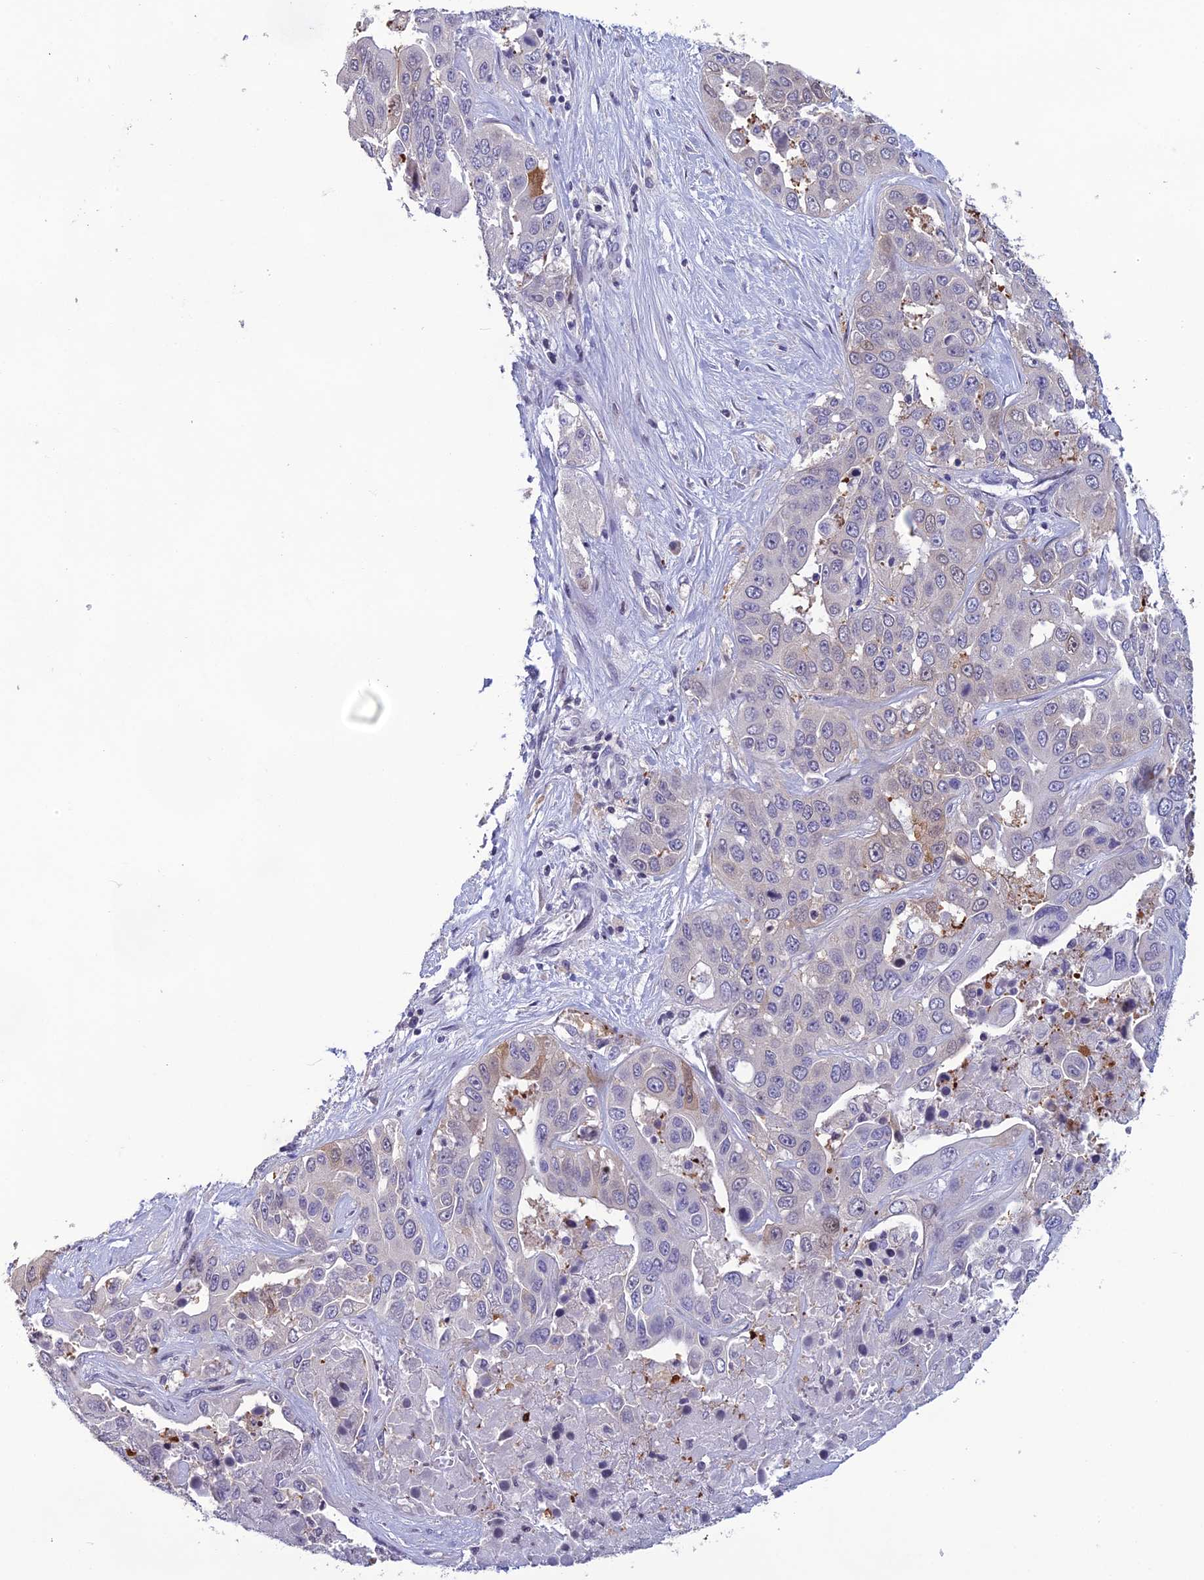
{"staining": {"intensity": "moderate", "quantity": "<25%", "location": "cytoplasmic/membranous"}, "tissue": "liver cancer", "cell_type": "Tumor cells", "image_type": "cancer", "snomed": [{"axis": "morphology", "description": "Cholangiocarcinoma"}, {"axis": "topography", "description": "Liver"}], "caption": "This micrograph reveals IHC staining of liver cancer, with low moderate cytoplasmic/membranous positivity in approximately <25% of tumor cells.", "gene": "TMEM134", "patient": {"sex": "female", "age": 52}}